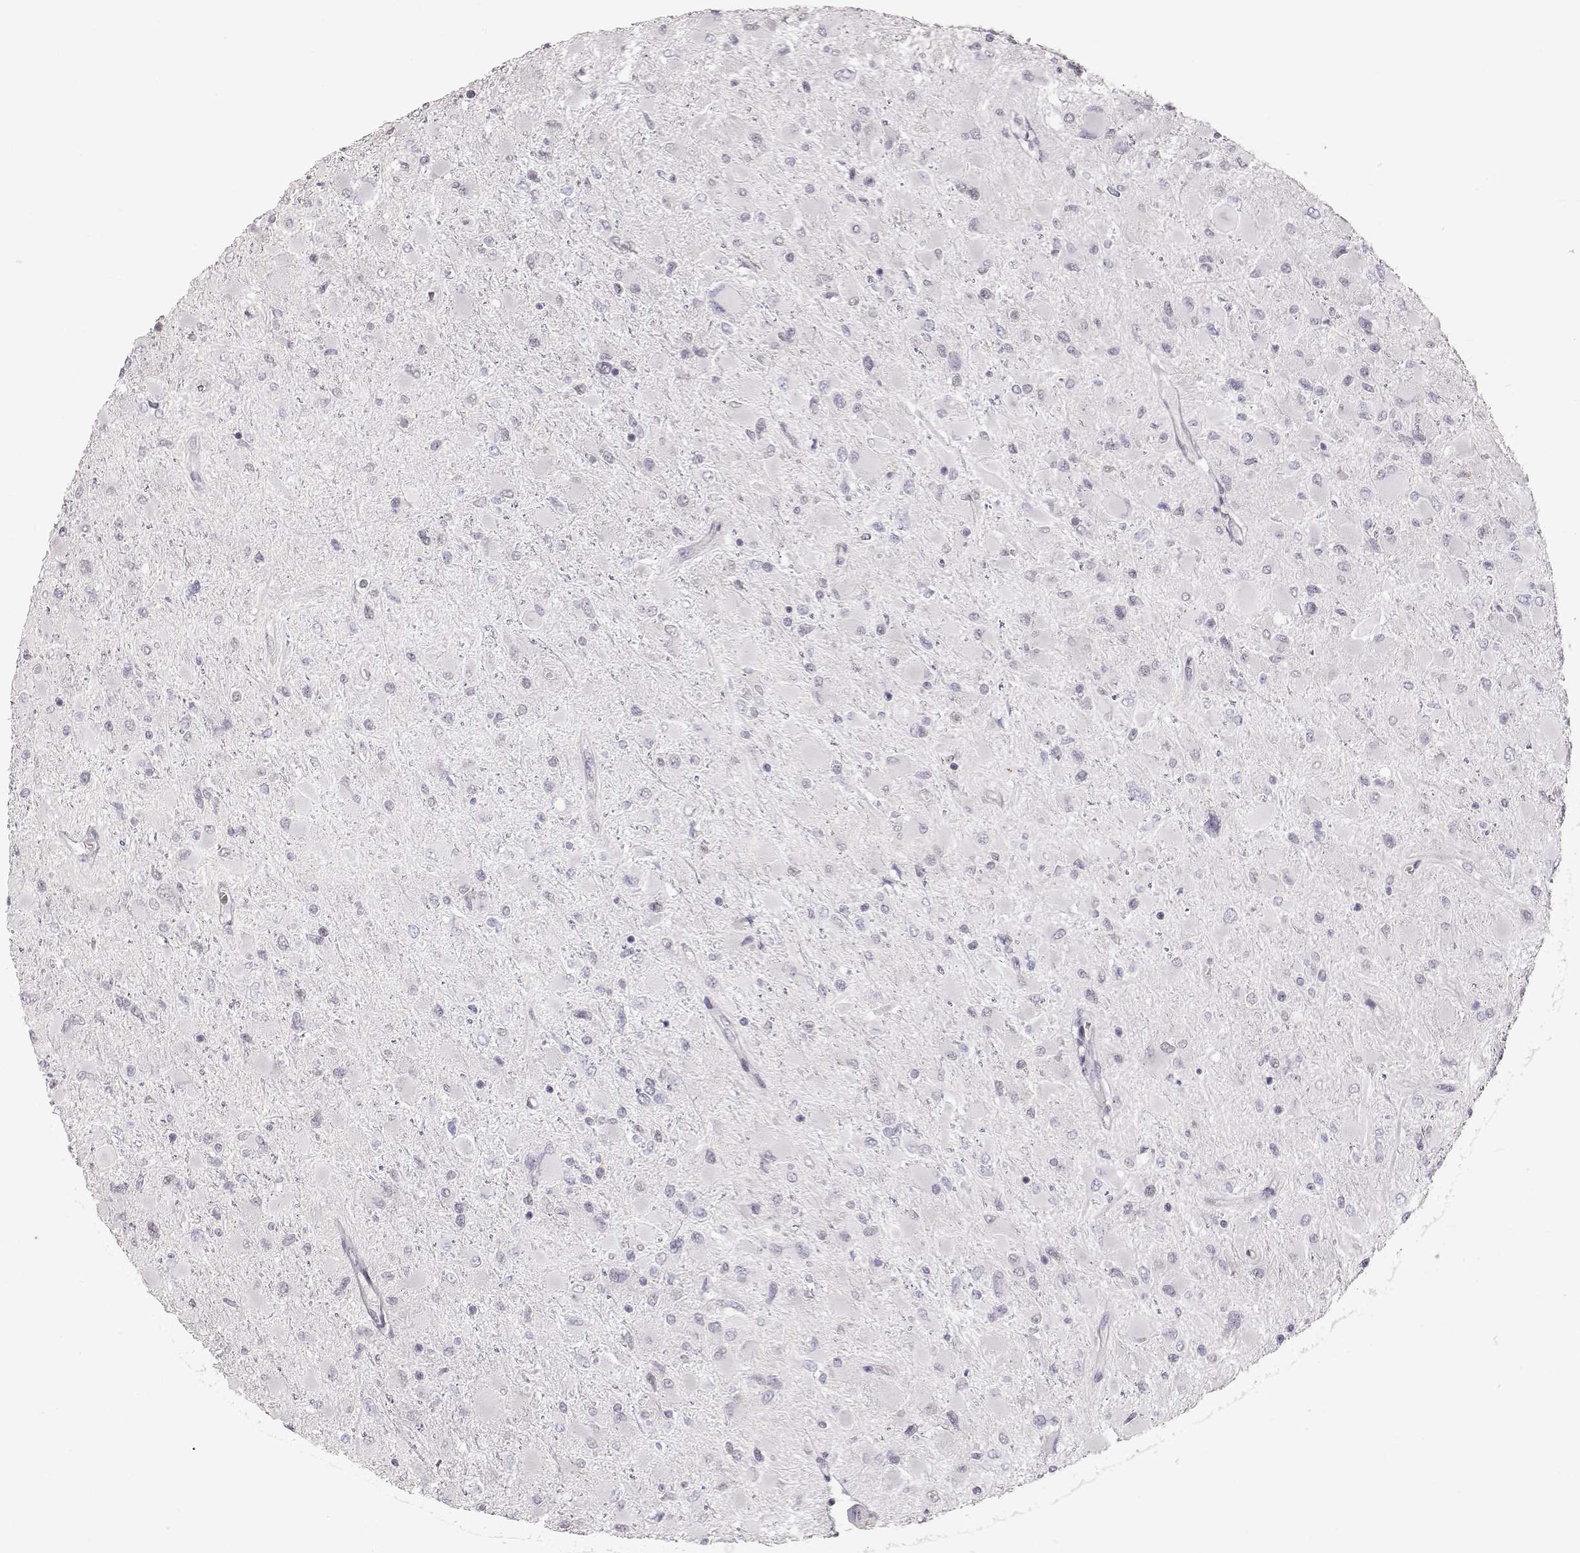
{"staining": {"intensity": "negative", "quantity": "none", "location": "none"}, "tissue": "glioma", "cell_type": "Tumor cells", "image_type": "cancer", "snomed": [{"axis": "morphology", "description": "Glioma, malignant, High grade"}, {"axis": "topography", "description": "Cerebral cortex"}], "caption": "Tumor cells are negative for brown protein staining in malignant high-grade glioma.", "gene": "FAM205A", "patient": {"sex": "female", "age": 36}}